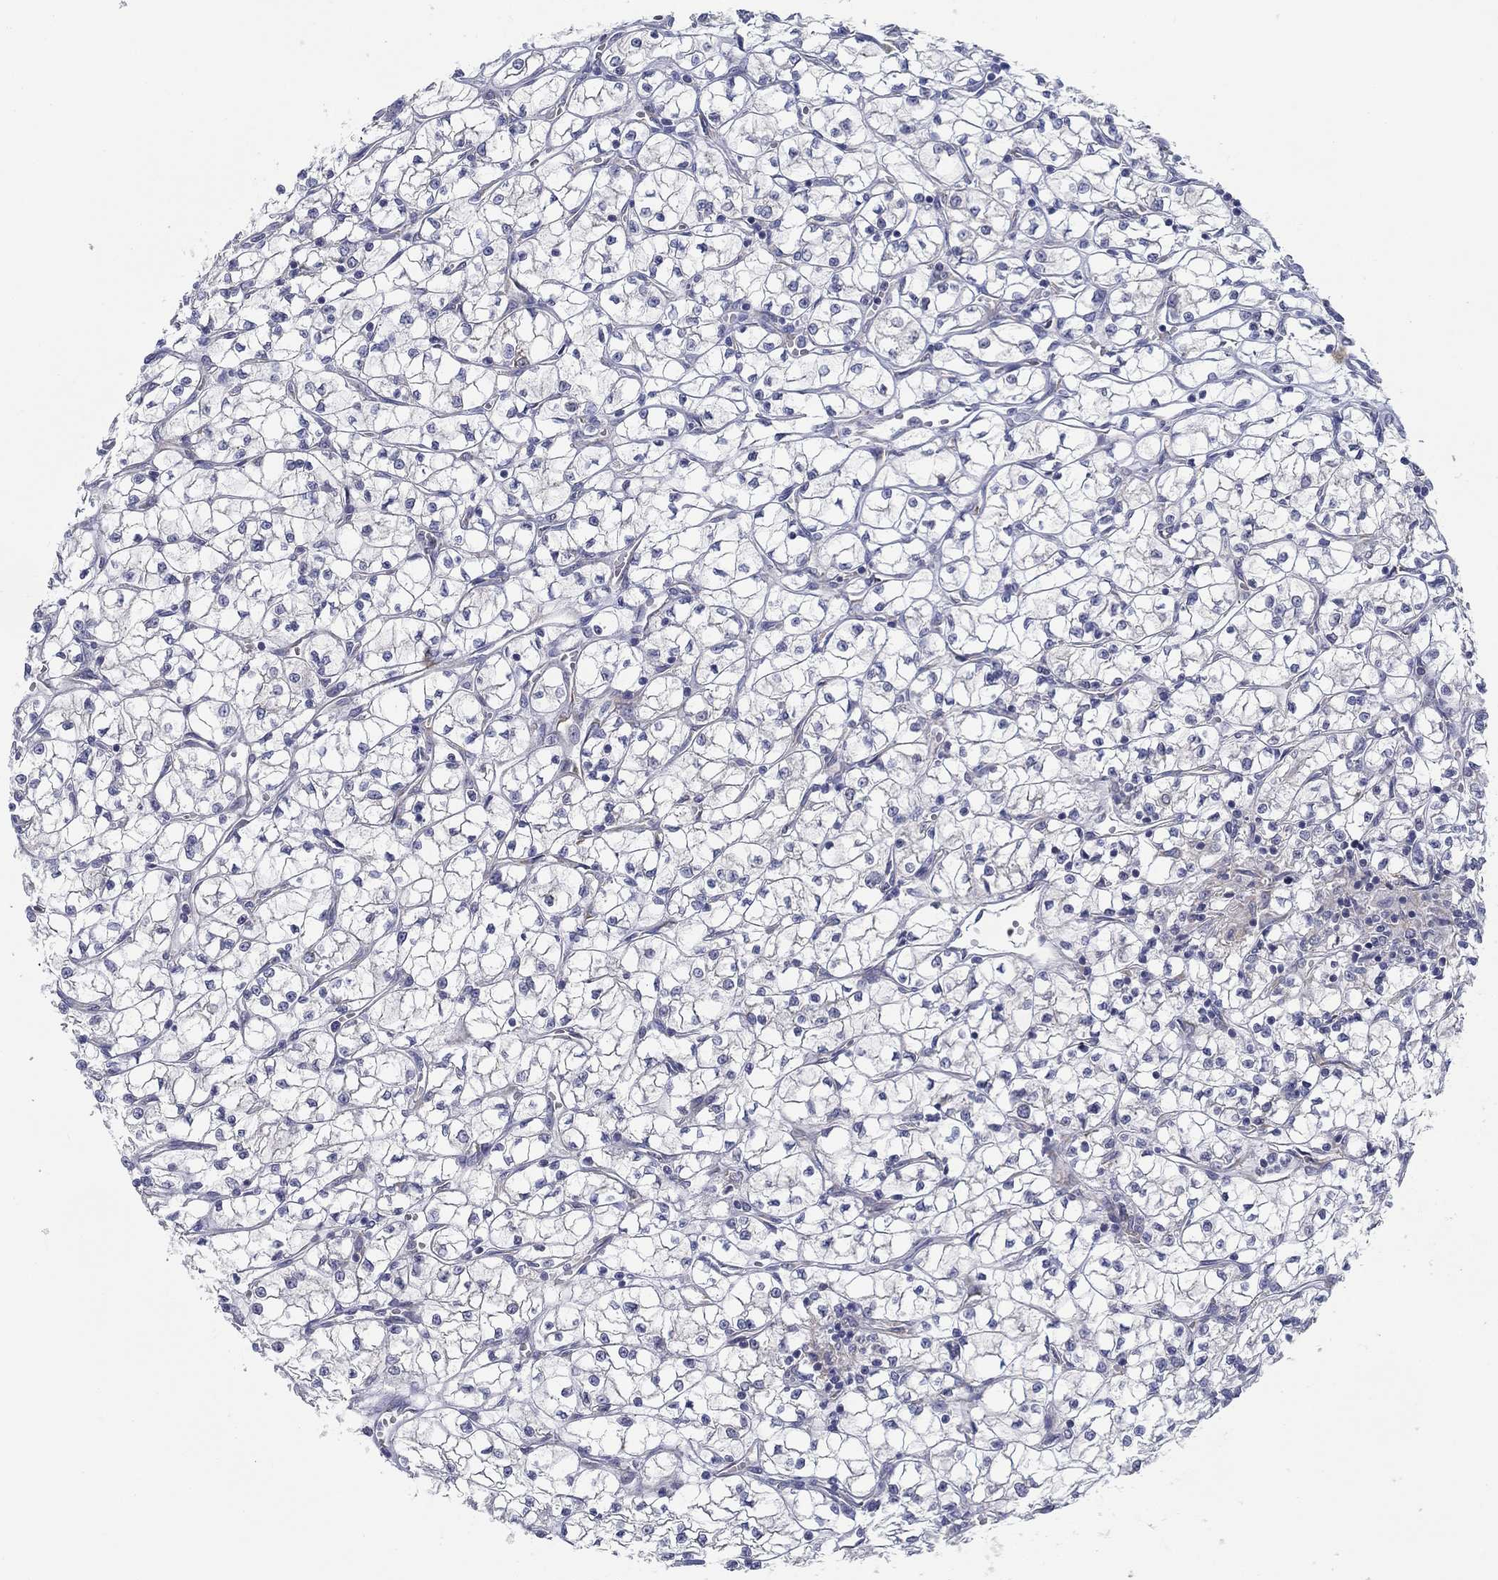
{"staining": {"intensity": "negative", "quantity": "none", "location": "none"}, "tissue": "renal cancer", "cell_type": "Tumor cells", "image_type": "cancer", "snomed": [{"axis": "morphology", "description": "Adenocarcinoma, NOS"}, {"axis": "topography", "description": "Kidney"}], "caption": "A high-resolution image shows immunohistochemistry staining of renal cancer (adenocarcinoma), which demonstrates no significant positivity in tumor cells. (DAB (3,3'-diaminobenzidine) immunohistochemistry (IHC), high magnification).", "gene": "FXR1", "patient": {"sex": "female", "age": 64}}